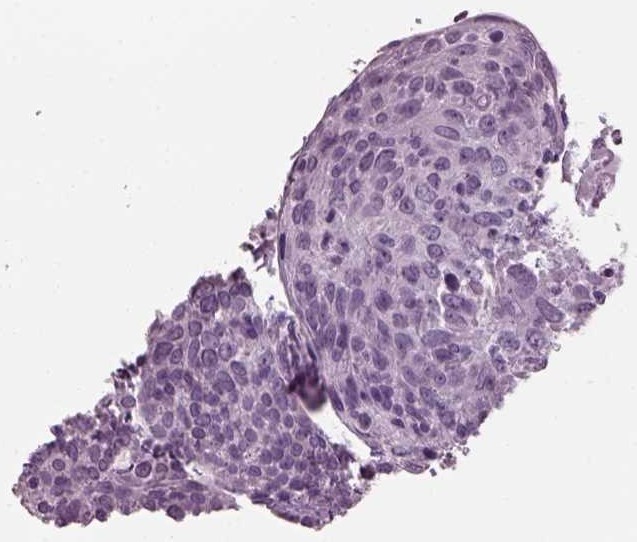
{"staining": {"intensity": "negative", "quantity": "none", "location": "none"}, "tissue": "cervical cancer", "cell_type": "Tumor cells", "image_type": "cancer", "snomed": [{"axis": "morphology", "description": "Squamous cell carcinoma, NOS"}, {"axis": "topography", "description": "Cervix"}], "caption": "Immunohistochemistry (IHC) photomicrograph of neoplastic tissue: human squamous cell carcinoma (cervical) stained with DAB (3,3'-diaminobenzidine) displays no significant protein staining in tumor cells.", "gene": "TPPP2", "patient": {"sex": "female", "age": 61}}